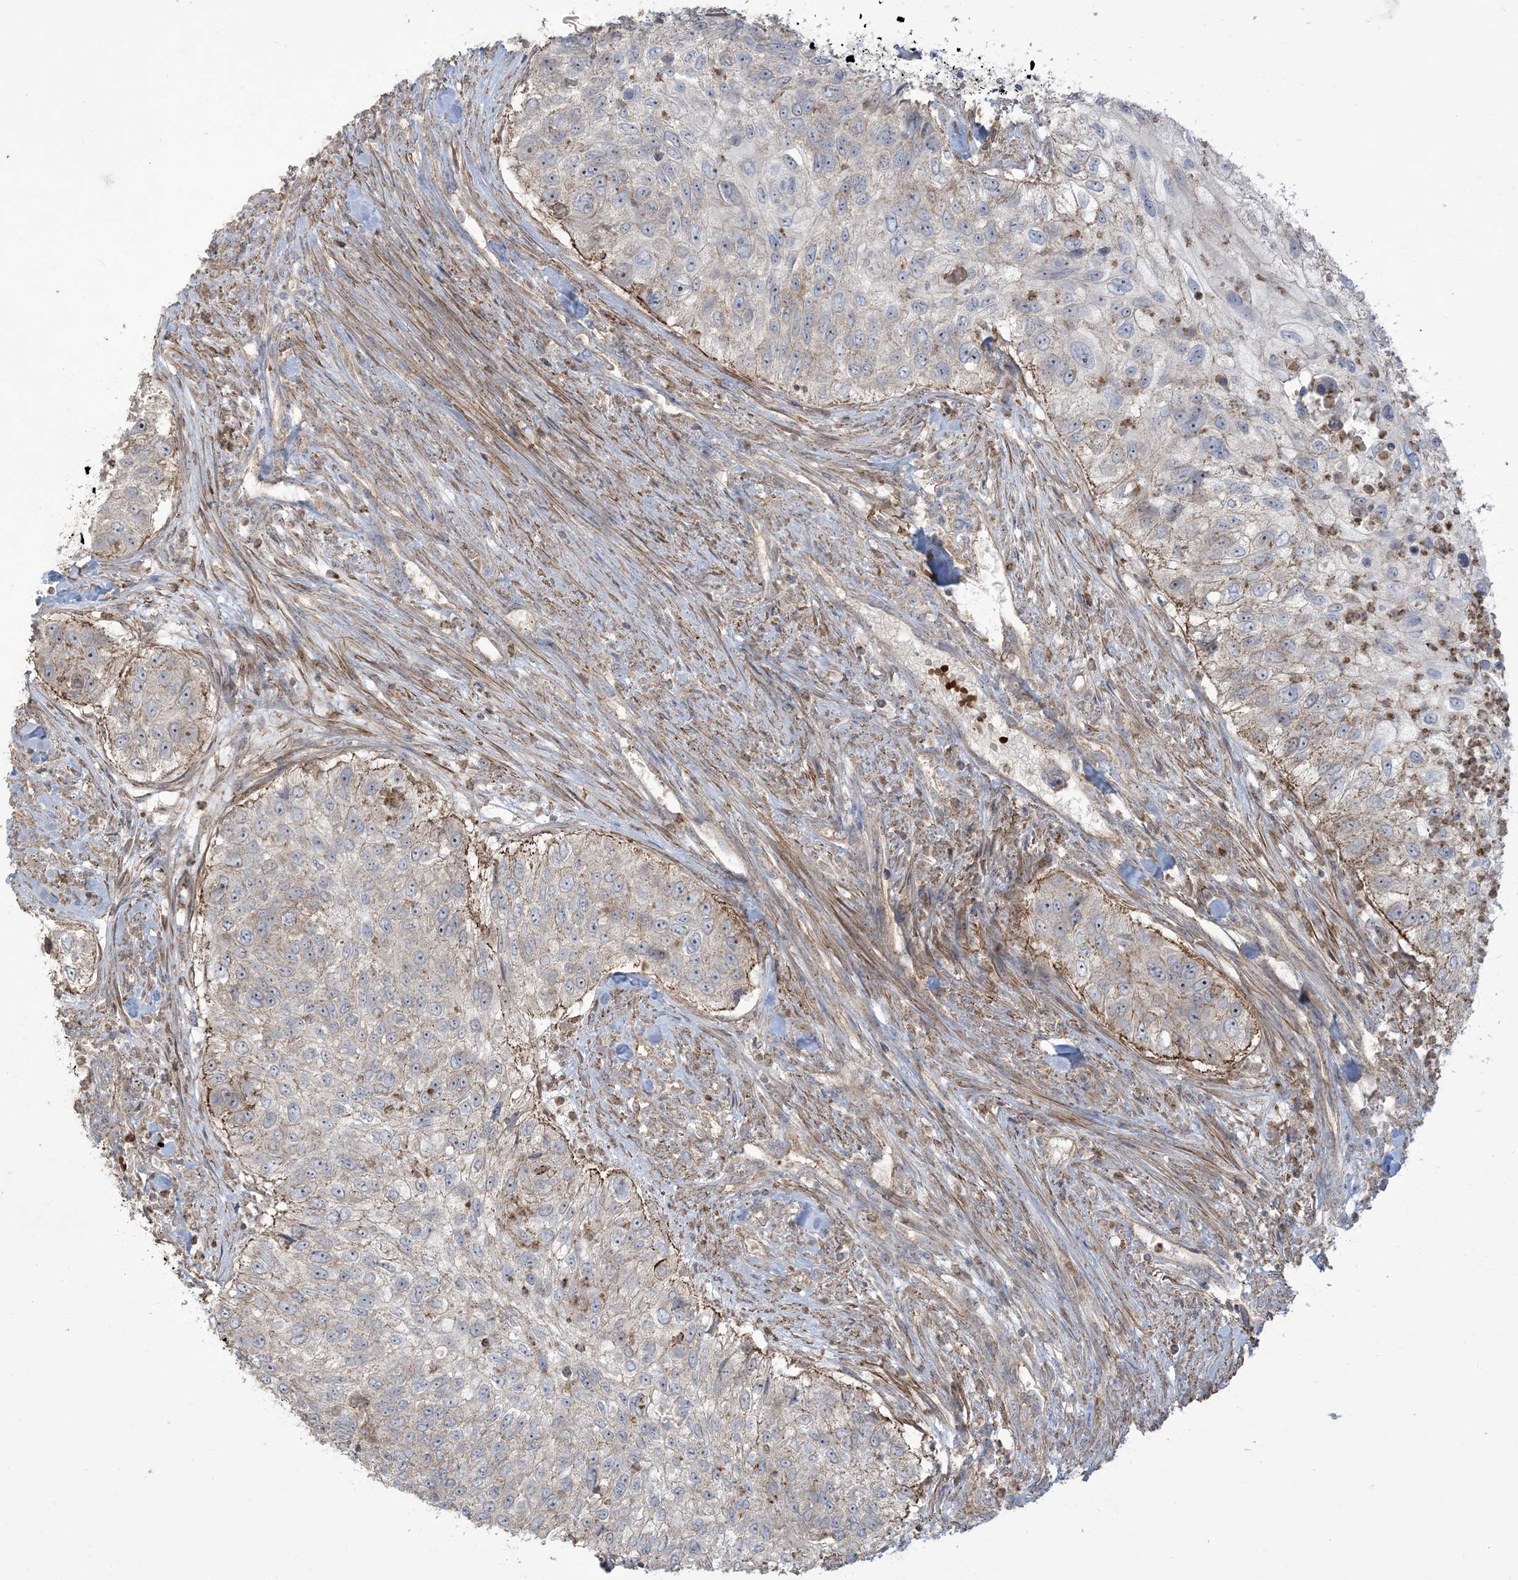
{"staining": {"intensity": "weak", "quantity": "<25%", "location": "cytoplasmic/membranous"}, "tissue": "urothelial cancer", "cell_type": "Tumor cells", "image_type": "cancer", "snomed": [{"axis": "morphology", "description": "Urothelial carcinoma, High grade"}, {"axis": "topography", "description": "Urinary bladder"}], "caption": "Human urothelial carcinoma (high-grade) stained for a protein using immunohistochemistry (IHC) shows no positivity in tumor cells.", "gene": "KLHL18", "patient": {"sex": "female", "age": 60}}